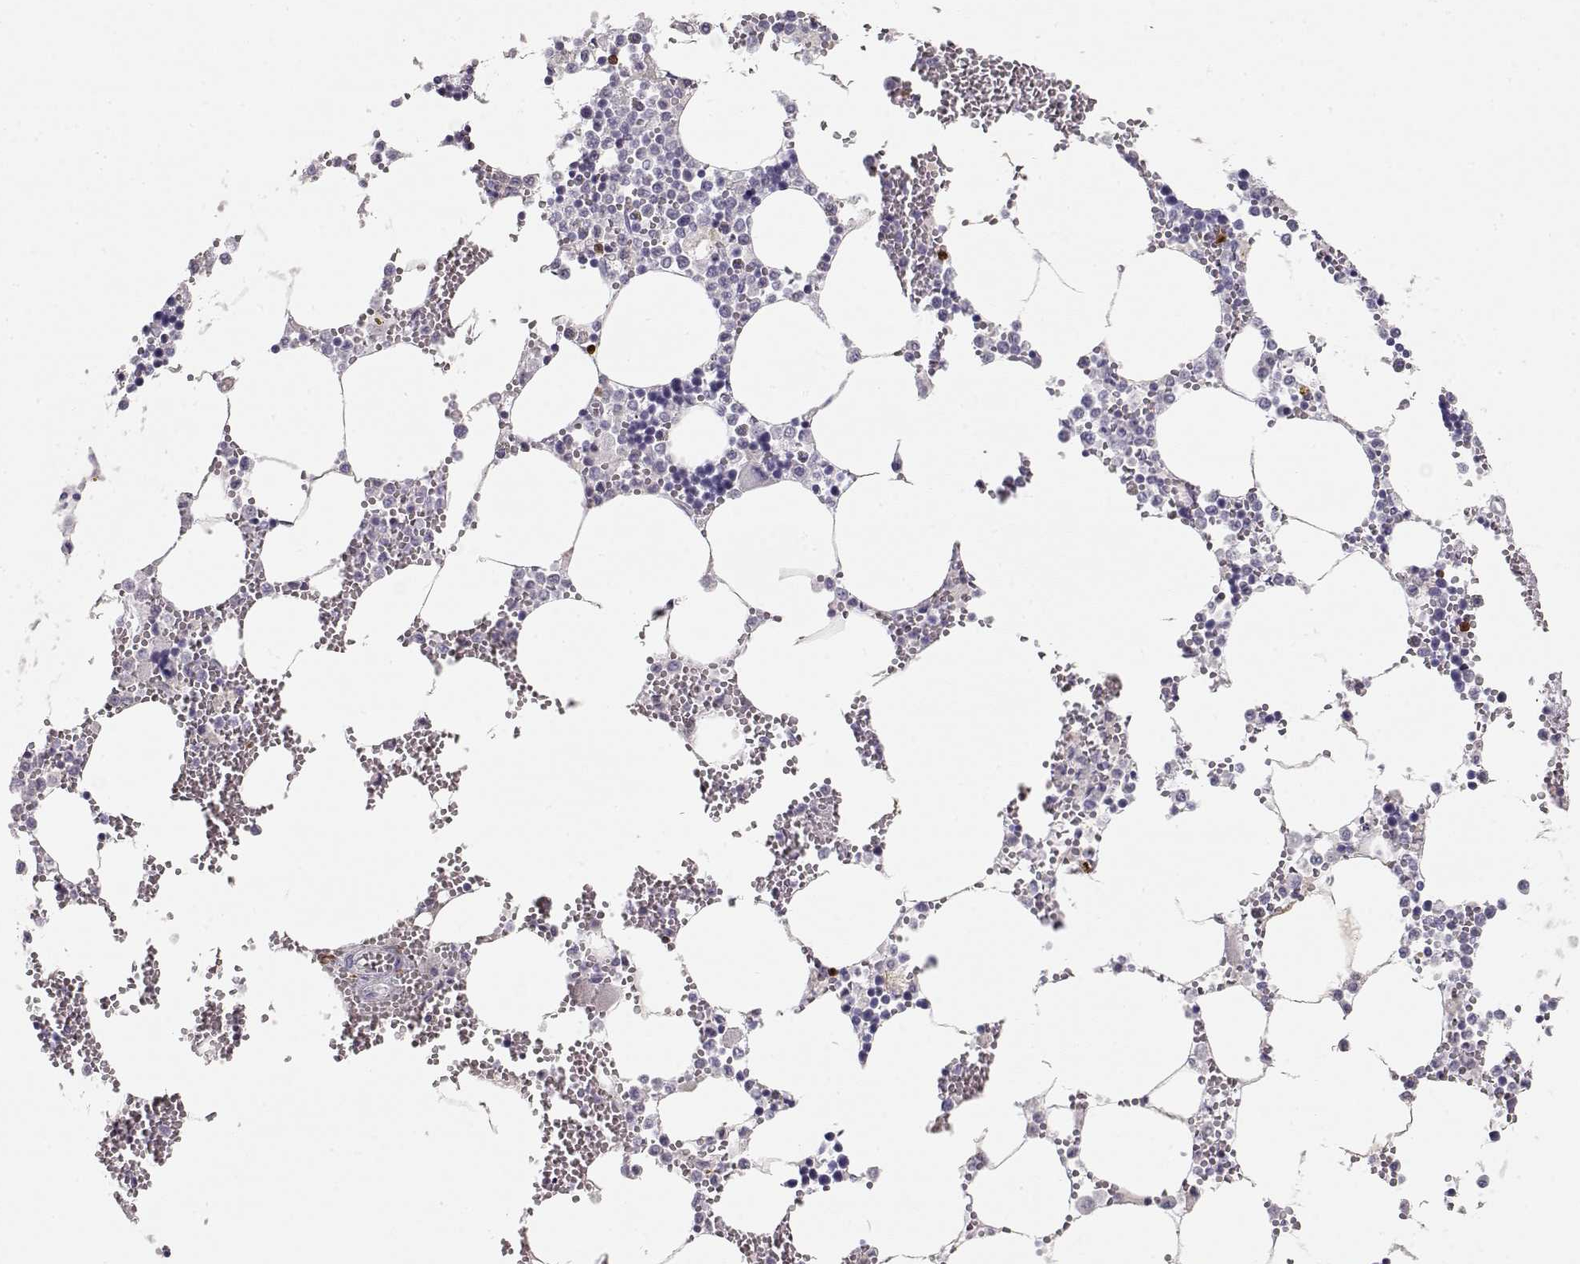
{"staining": {"intensity": "strong", "quantity": "<25%", "location": "cytoplasmic/membranous,nuclear"}, "tissue": "bone marrow", "cell_type": "Hematopoietic cells", "image_type": "normal", "snomed": [{"axis": "morphology", "description": "Normal tissue, NOS"}, {"axis": "topography", "description": "Bone marrow"}], "caption": "DAB immunohistochemical staining of benign bone marrow exhibits strong cytoplasmic/membranous,nuclear protein expression in approximately <25% of hematopoietic cells.", "gene": "S100B", "patient": {"sex": "male", "age": 54}}